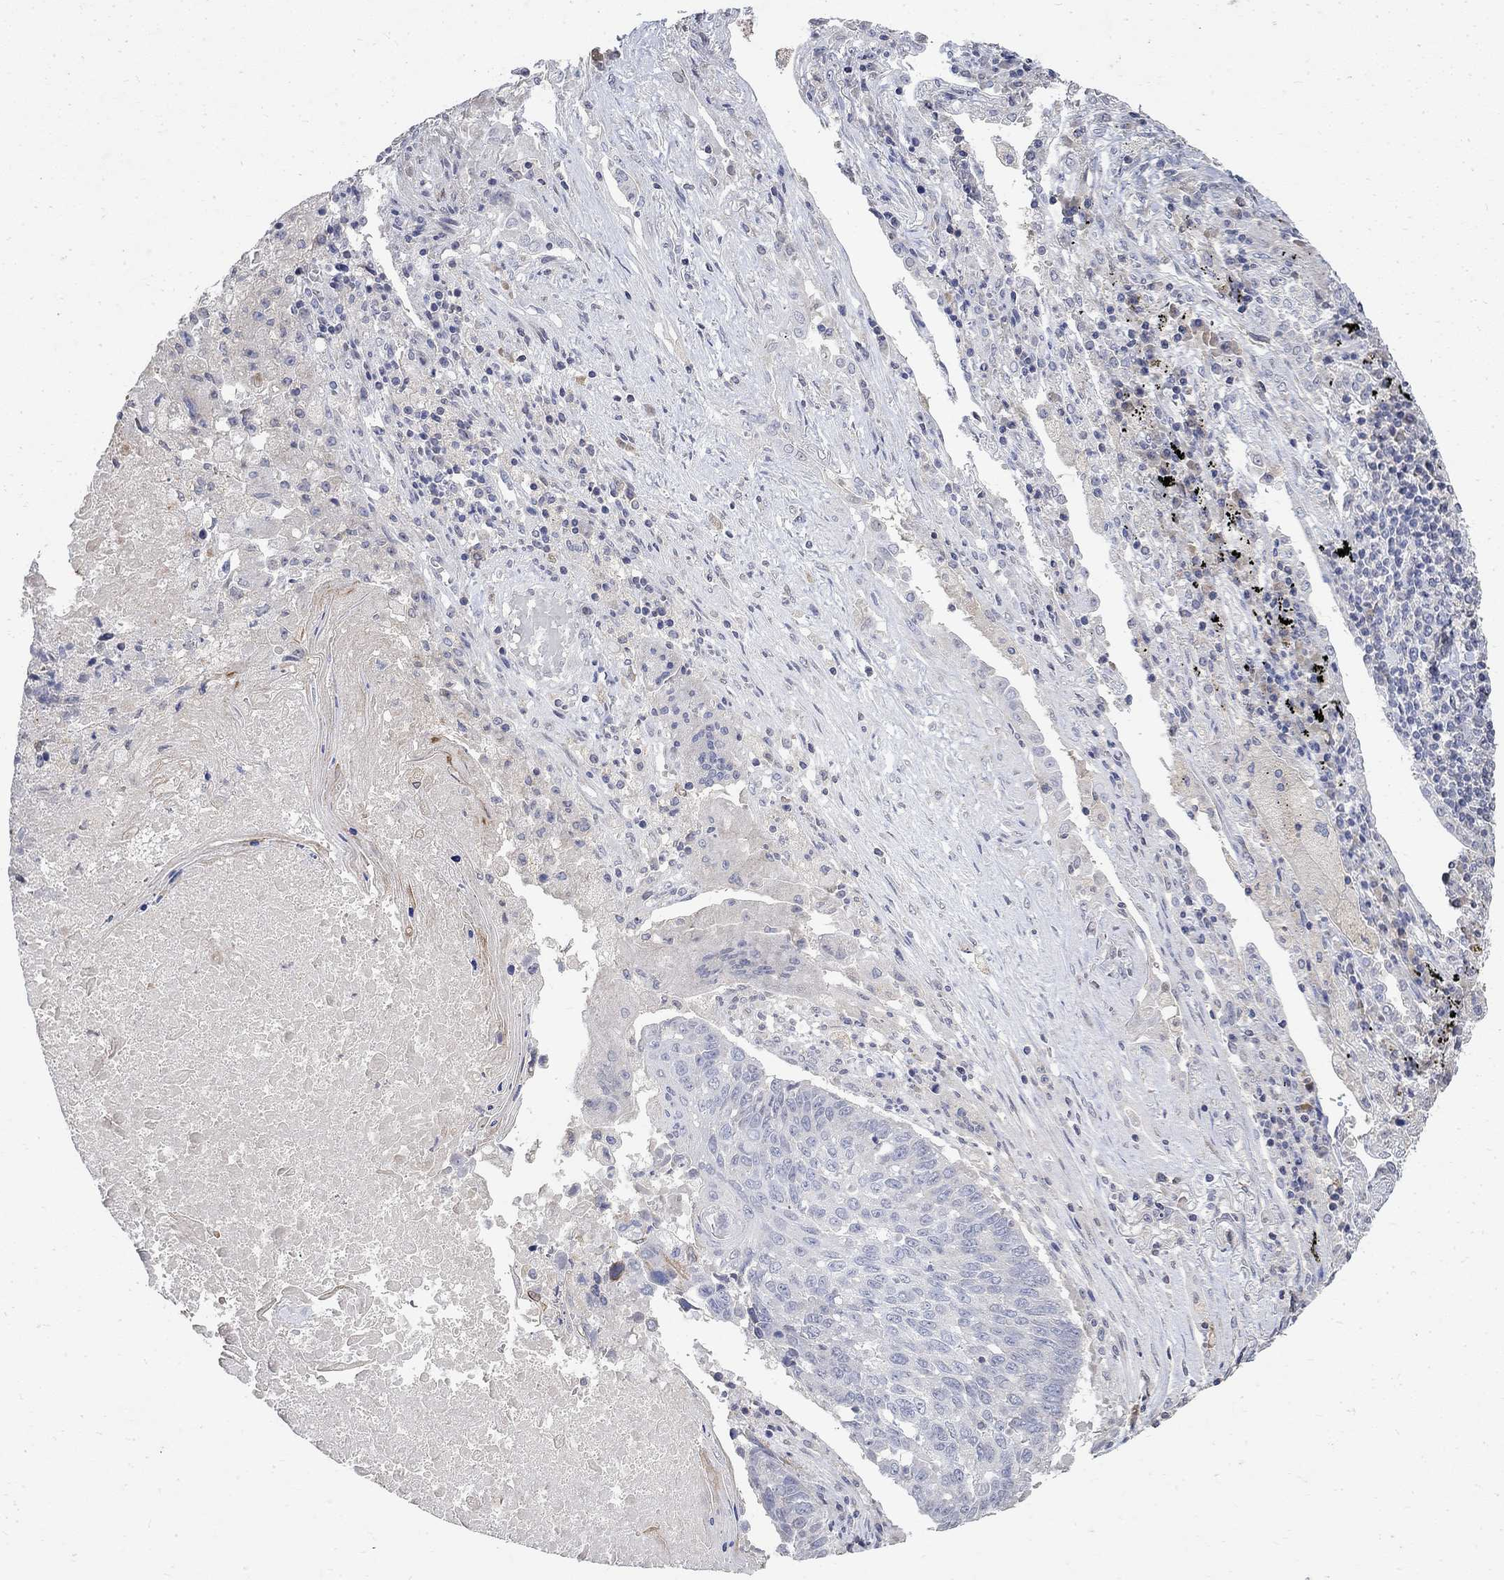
{"staining": {"intensity": "negative", "quantity": "none", "location": "none"}, "tissue": "lung cancer", "cell_type": "Tumor cells", "image_type": "cancer", "snomed": [{"axis": "morphology", "description": "Squamous cell carcinoma, NOS"}, {"axis": "topography", "description": "Lung"}], "caption": "DAB immunohistochemical staining of lung cancer demonstrates no significant expression in tumor cells.", "gene": "TMEM169", "patient": {"sex": "male", "age": 73}}